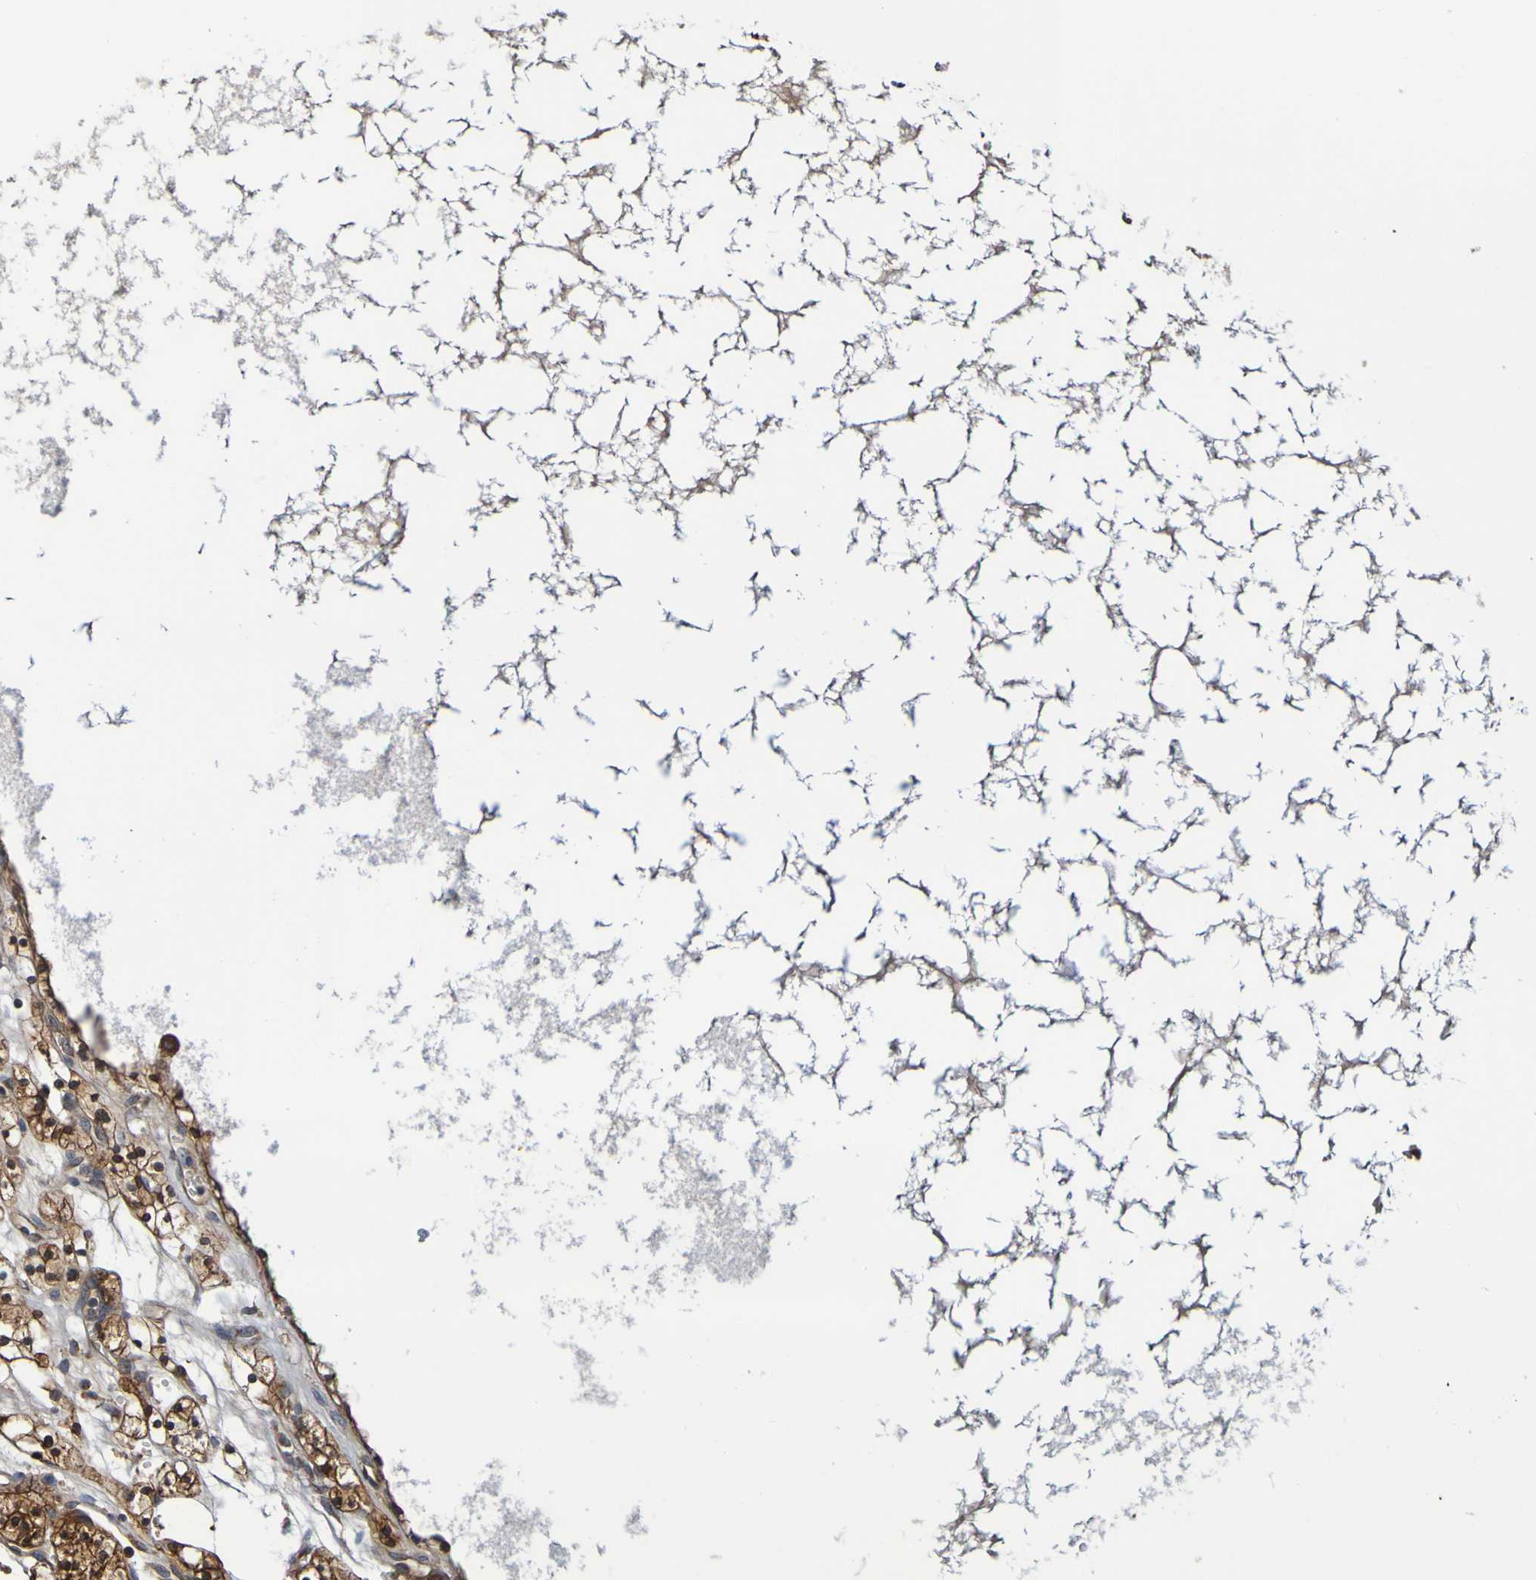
{"staining": {"intensity": "strong", "quantity": ">75%", "location": "cytoplasmic/membranous"}, "tissue": "renal cancer", "cell_type": "Tumor cells", "image_type": "cancer", "snomed": [{"axis": "morphology", "description": "Adenocarcinoma, NOS"}, {"axis": "topography", "description": "Kidney"}], "caption": "Tumor cells display high levels of strong cytoplasmic/membranous expression in about >75% of cells in human adenocarcinoma (renal).", "gene": "AXIN1", "patient": {"sex": "female", "age": 57}}